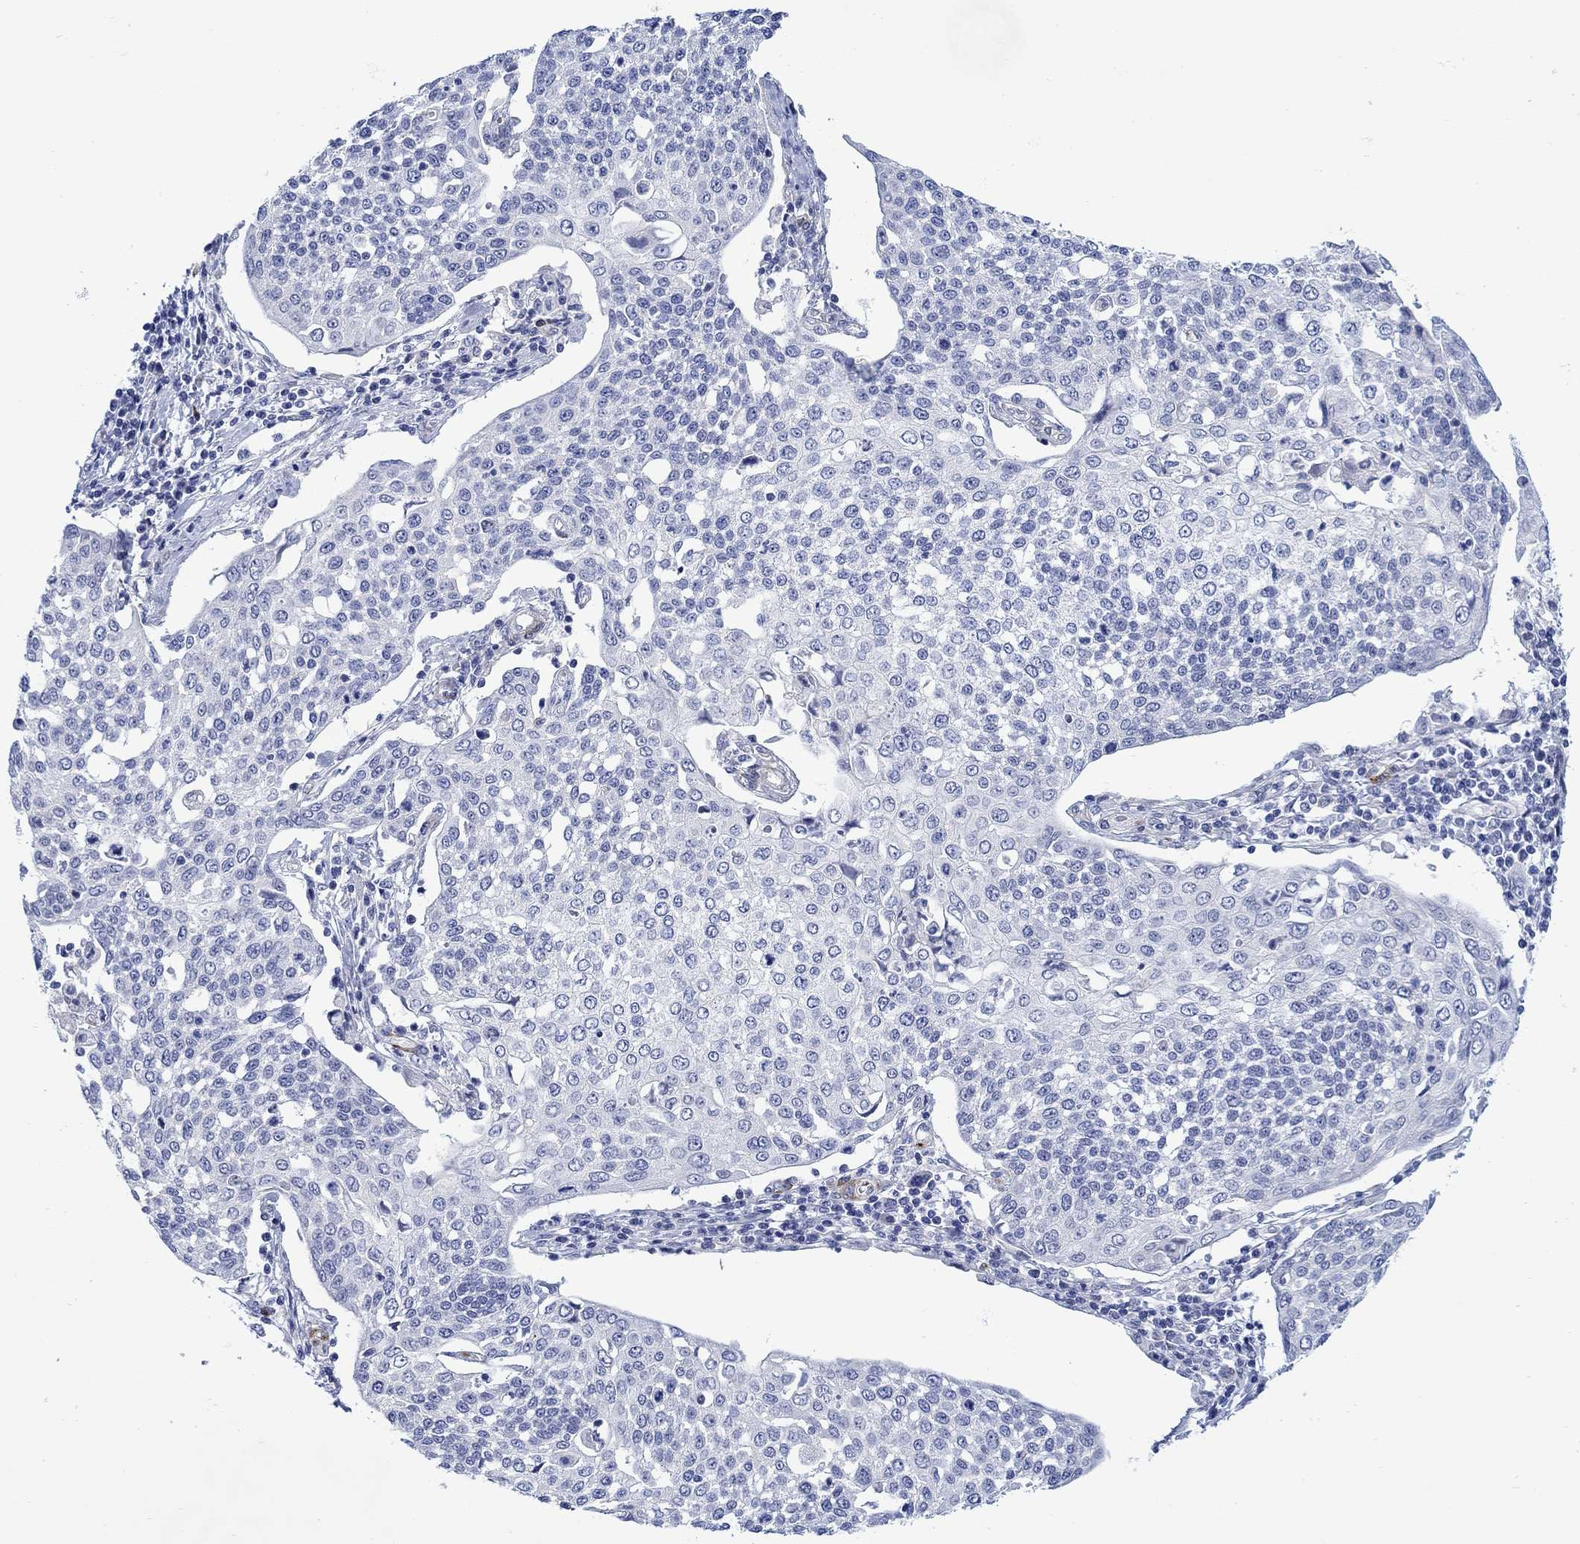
{"staining": {"intensity": "negative", "quantity": "none", "location": "none"}, "tissue": "cervical cancer", "cell_type": "Tumor cells", "image_type": "cancer", "snomed": [{"axis": "morphology", "description": "Squamous cell carcinoma, NOS"}, {"axis": "topography", "description": "Cervix"}], "caption": "Tumor cells are negative for protein expression in human cervical cancer (squamous cell carcinoma).", "gene": "KSR2", "patient": {"sex": "female", "age": 34}}